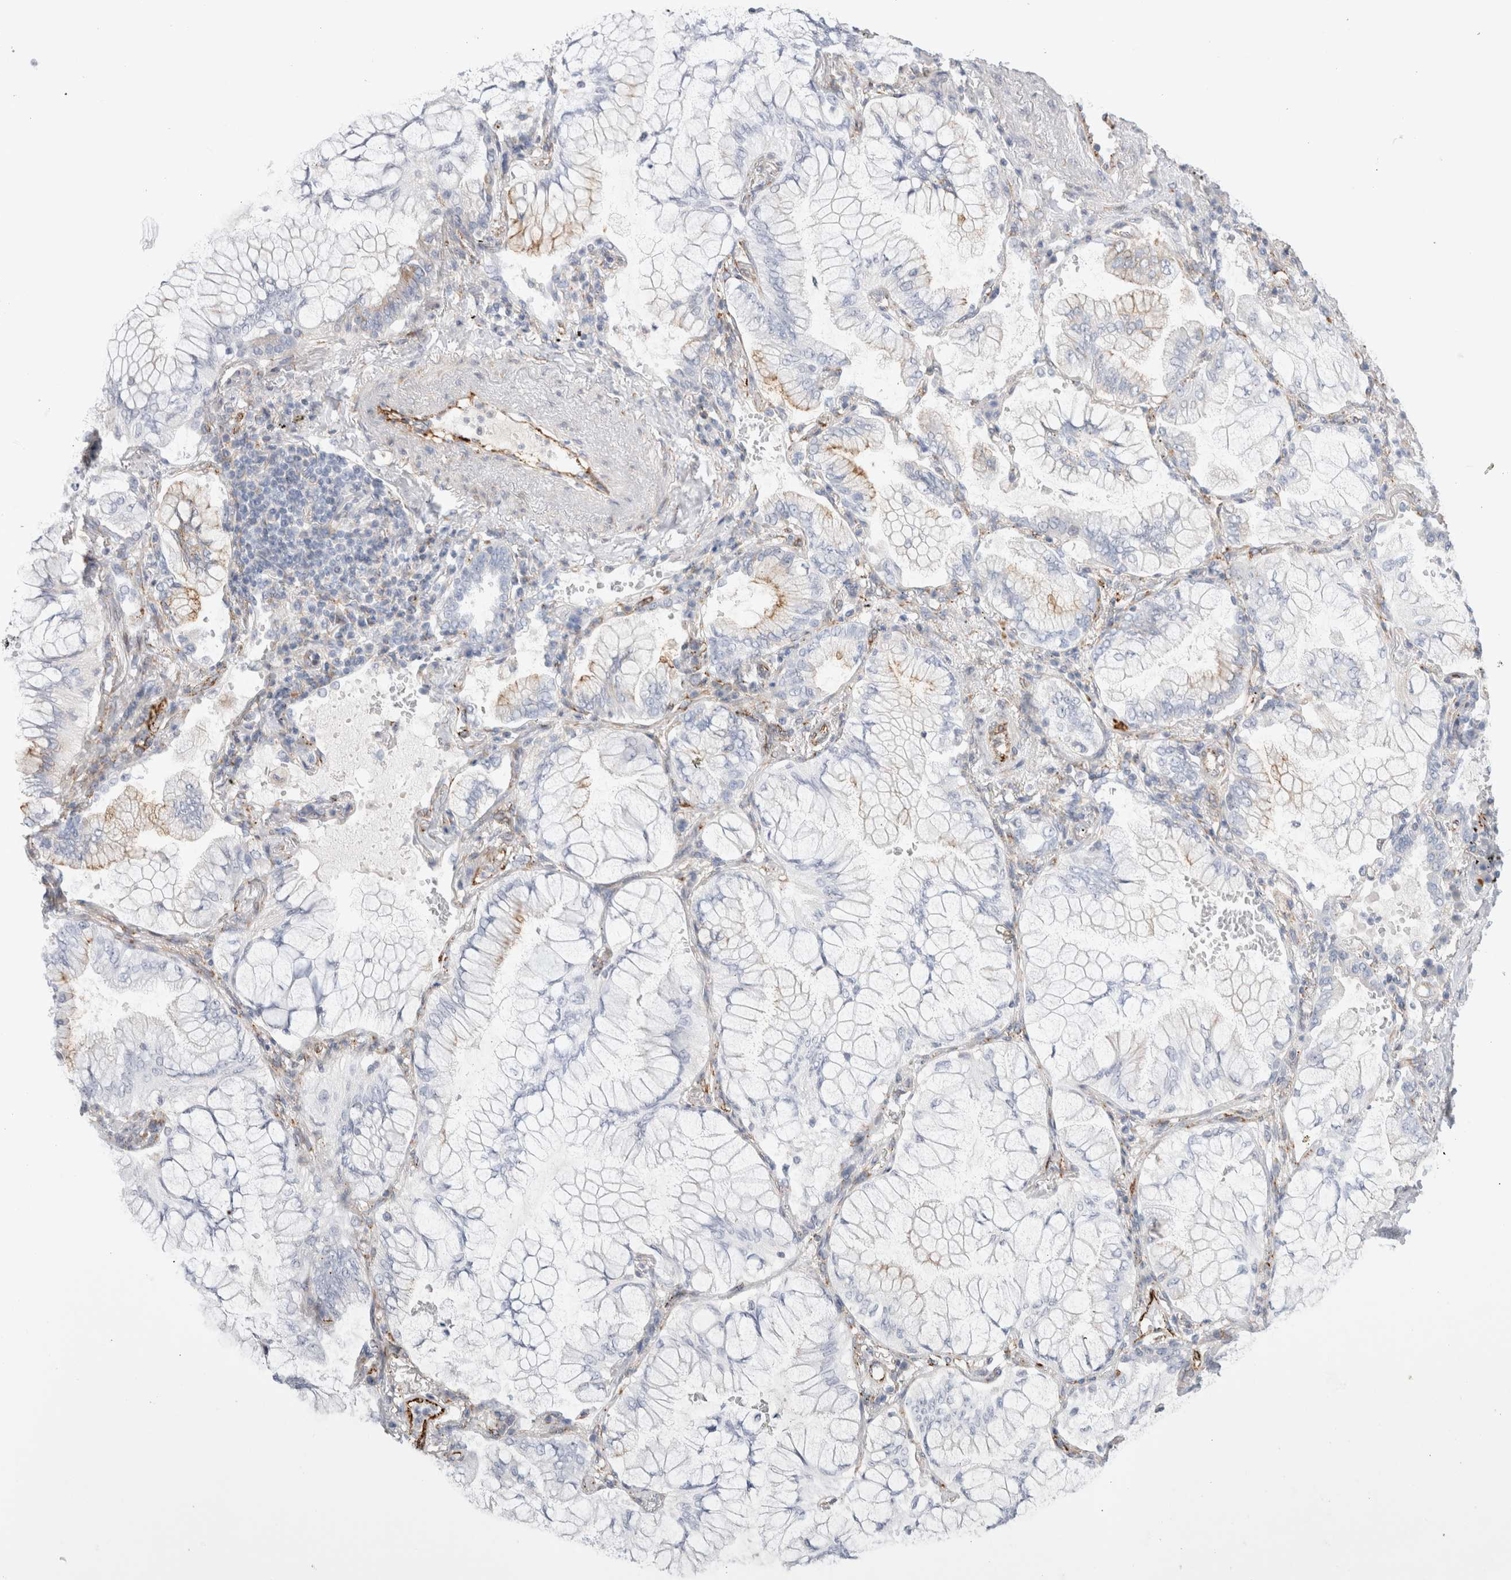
{"staining": {"intensity": "negative", "quantity": "none", "location": "none"}, "tissue": "lung cancer", "cell_type": "Tumor cells", "image_type": "cancer", "snomed": [{"axis": "morphology", "description": "Adenocarcinoma, NOS"}, {"axis": "topography", "description": "Lung"}], "caption": "IHC histopathology image of lung adenocarcinoma stained for a protein (brown), which exhibits no positivity in tumor cells.", "gene": "CNPY4", "patient": {"sex": "female", "age": 70}}